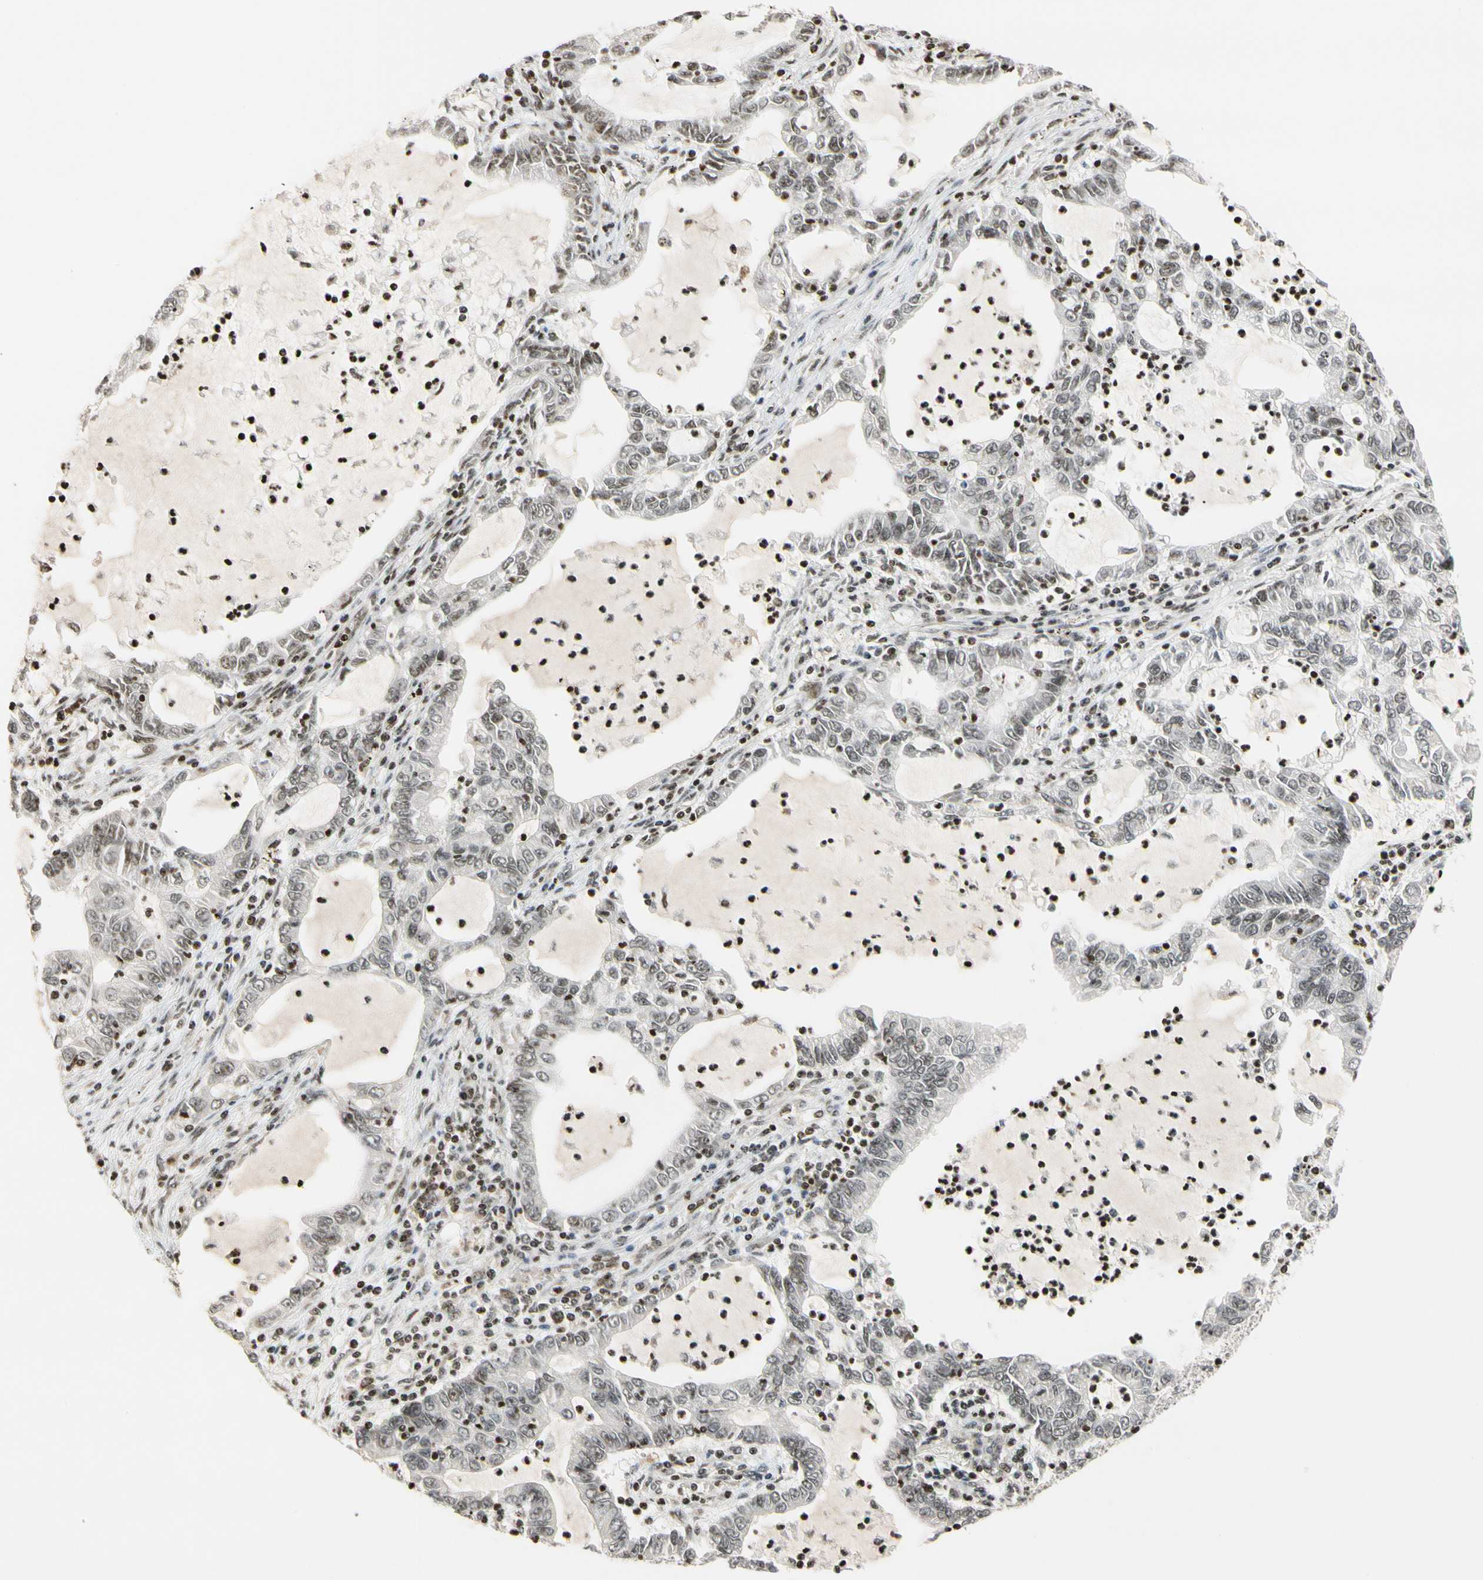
{"staining": {"intensity": "weak", "quantity": "25%-75%", "location": "nuclear"}, "tissue": "lung cancer", "cell_type": "Tumor cells", "image_type": "cancer", "snomed": [{"axis": "morphology", "description": "Adenocarcinoma, NOS"}, {"axis": "topography", "description": "Lung"}], "caption": "Weak nuclear protein positivity is seen in approximately 25%-75% of tumor cells in lung cancer. The staining was performed using DAB (3,3'-diaminobenzidine), with brown indicating positive protein expression. Nuclei are stained blue with hematoxylin.", "gene": "CDK7", "patient": {"sex": "female", "age": 51}}